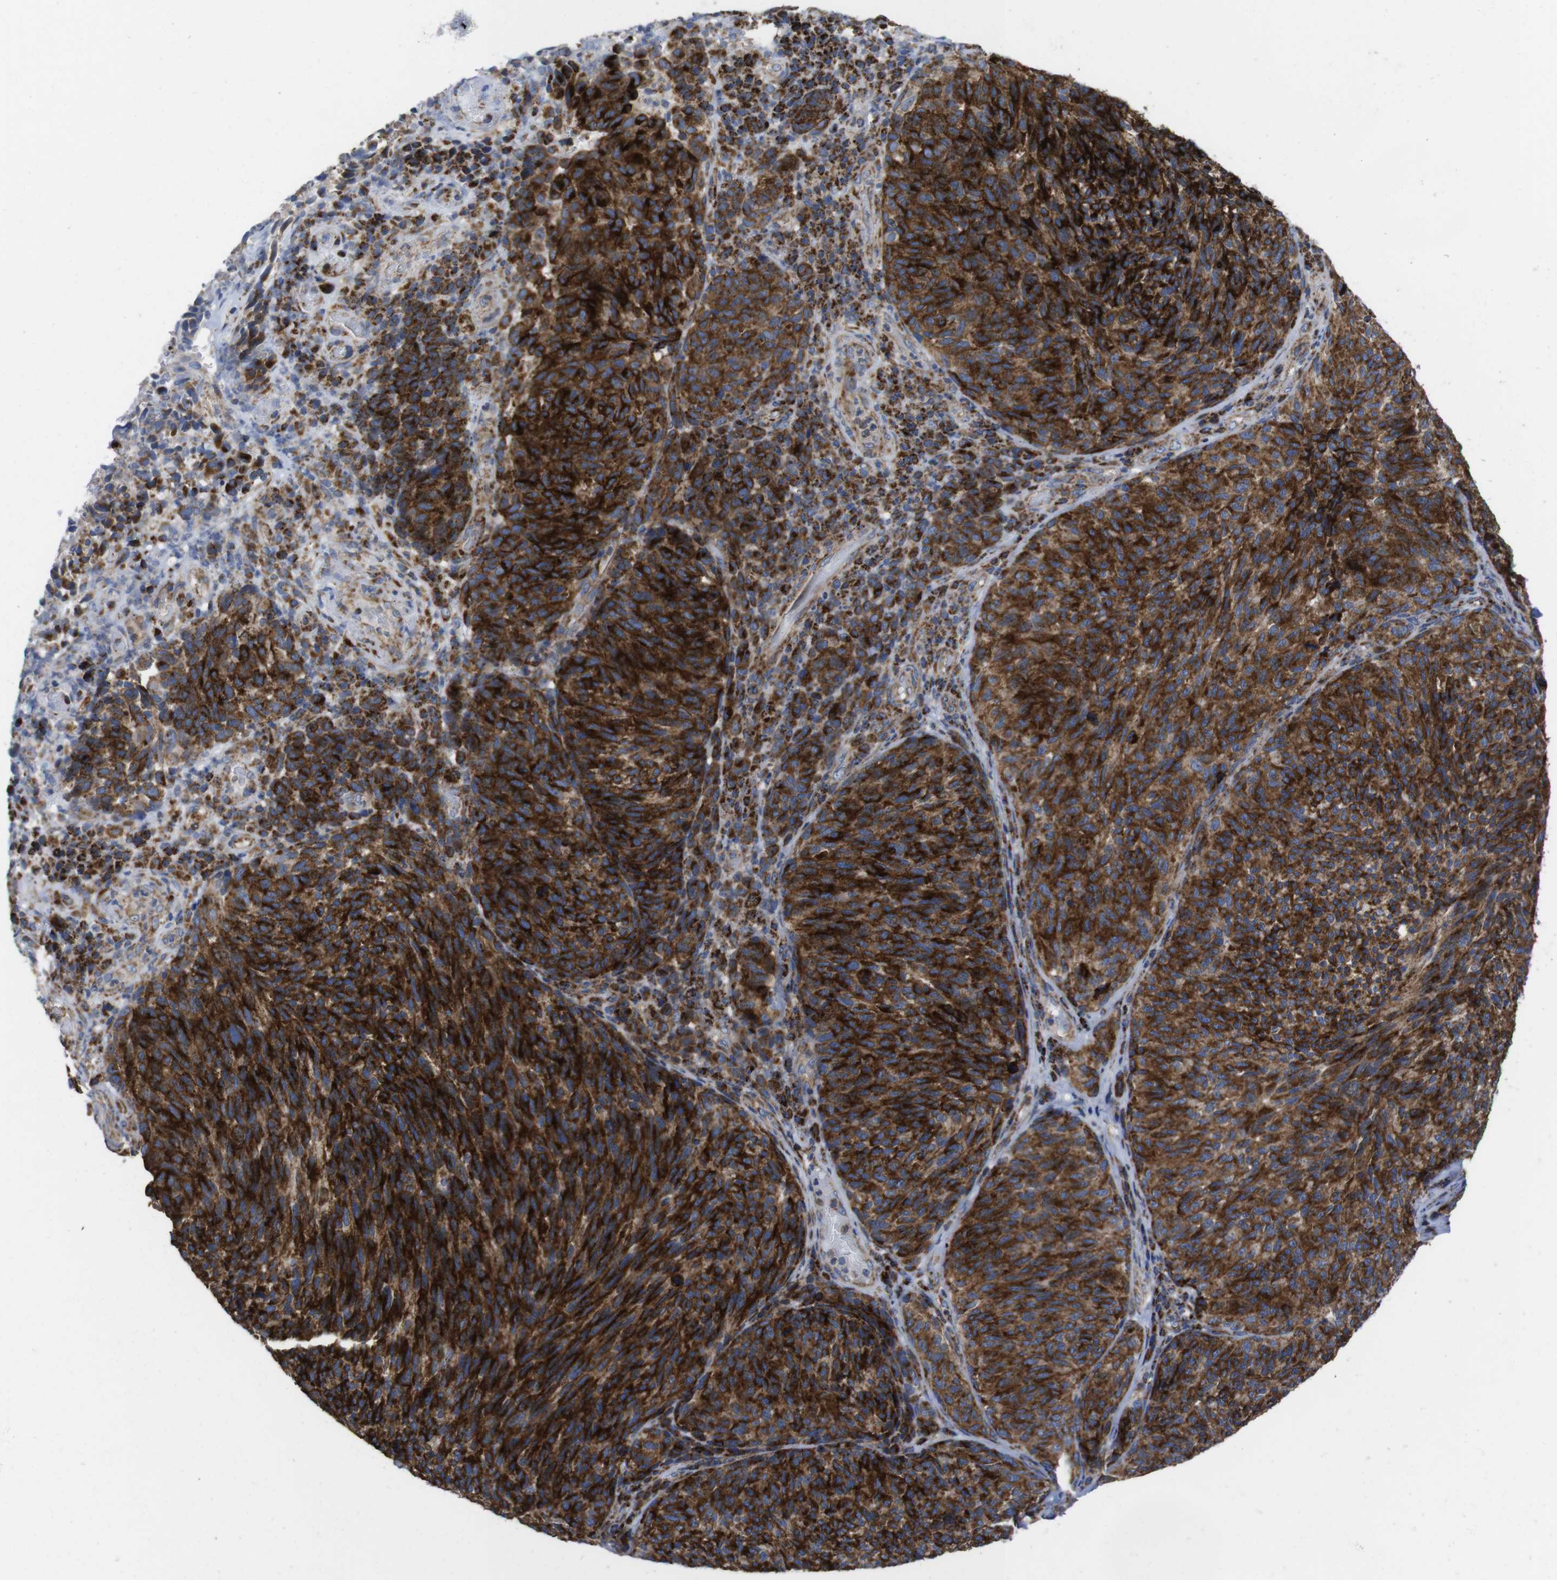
{"staining": {"intensity": "strong", "quantity": ">75%", "location": "cytoplasmic/membranous"}, "tissue": "melanoma", "cell_type": "Tumor cells", "image_type": "cancer", "snomed": [{"axis": "morphology", "description": "Malignant melanoma, NOS"}, {"axis": "topography", "description": "Skin"}], "caption": "Malignant melanoma stained with immunohistochemistry demonstrates strong cytoplasmic/membranous expression in about >75% of tumor cells. The staining was performed using DAB to visualize the protein expression in brown, while the nuclei were stained in blue with hematoxylin (Magnification: 20x).", "gene": "TMEM192", "patient": {"sex": "female", "age": 73}}